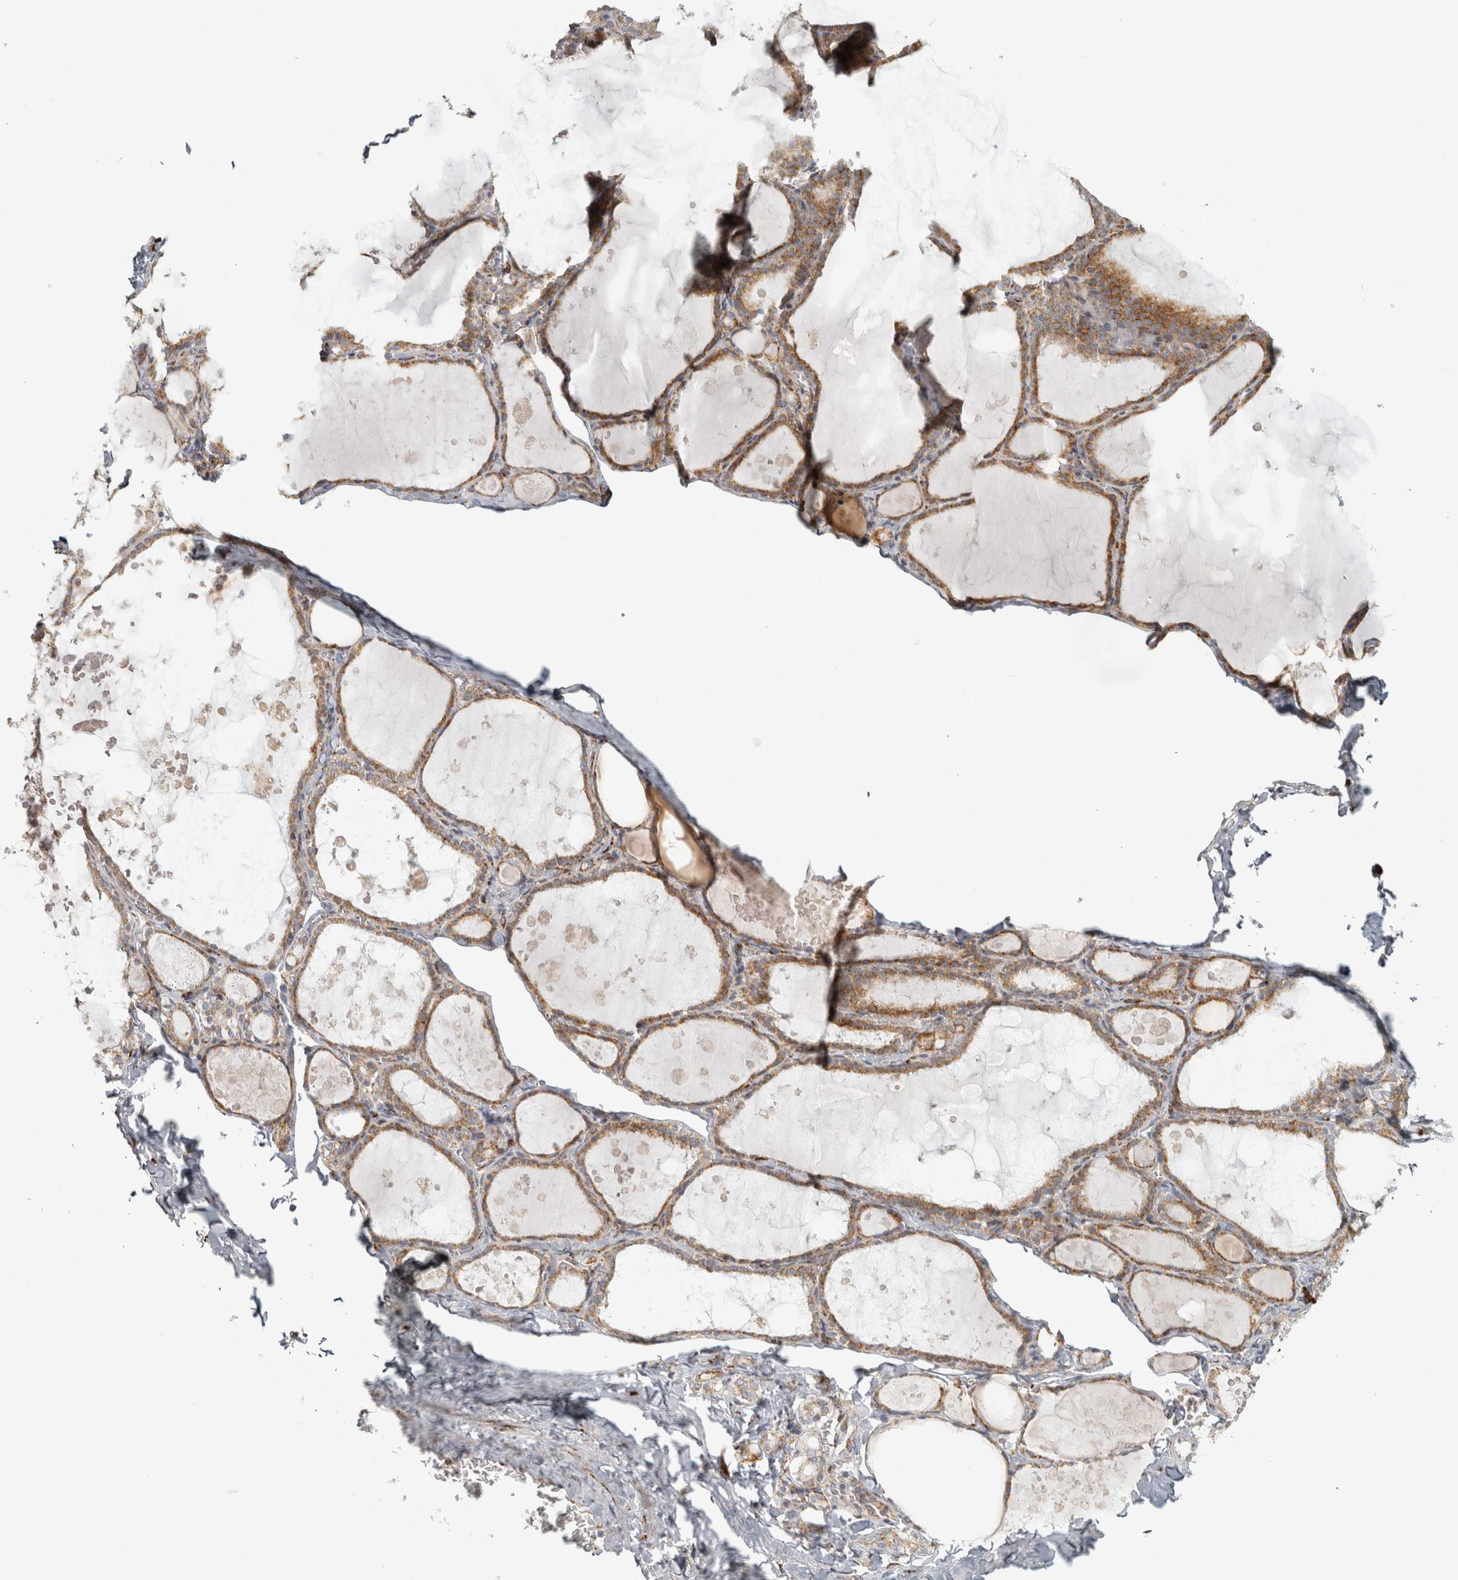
{"staining": {"intensity": "strong", "quantity": ">75%", "location": "cytoplasmic/membranous"}, "tissue": "thyroid gland", "cell_type": "Glandular cells", "image_type": "normal", "snomed": [{"axis": "morphology", "description": "Normal tissue, NOS"}, {"axis": "topography", "description": "Thyroid gland"}], "caption": "DAB immunohistochemical staining of unremarkable human thyroid gland demonstrates strong cytoplasmic/membranous protein expression in about >75% of glandular cells.", "gene": "OSTN", "patient": {"sex": "male", "age": 56}}